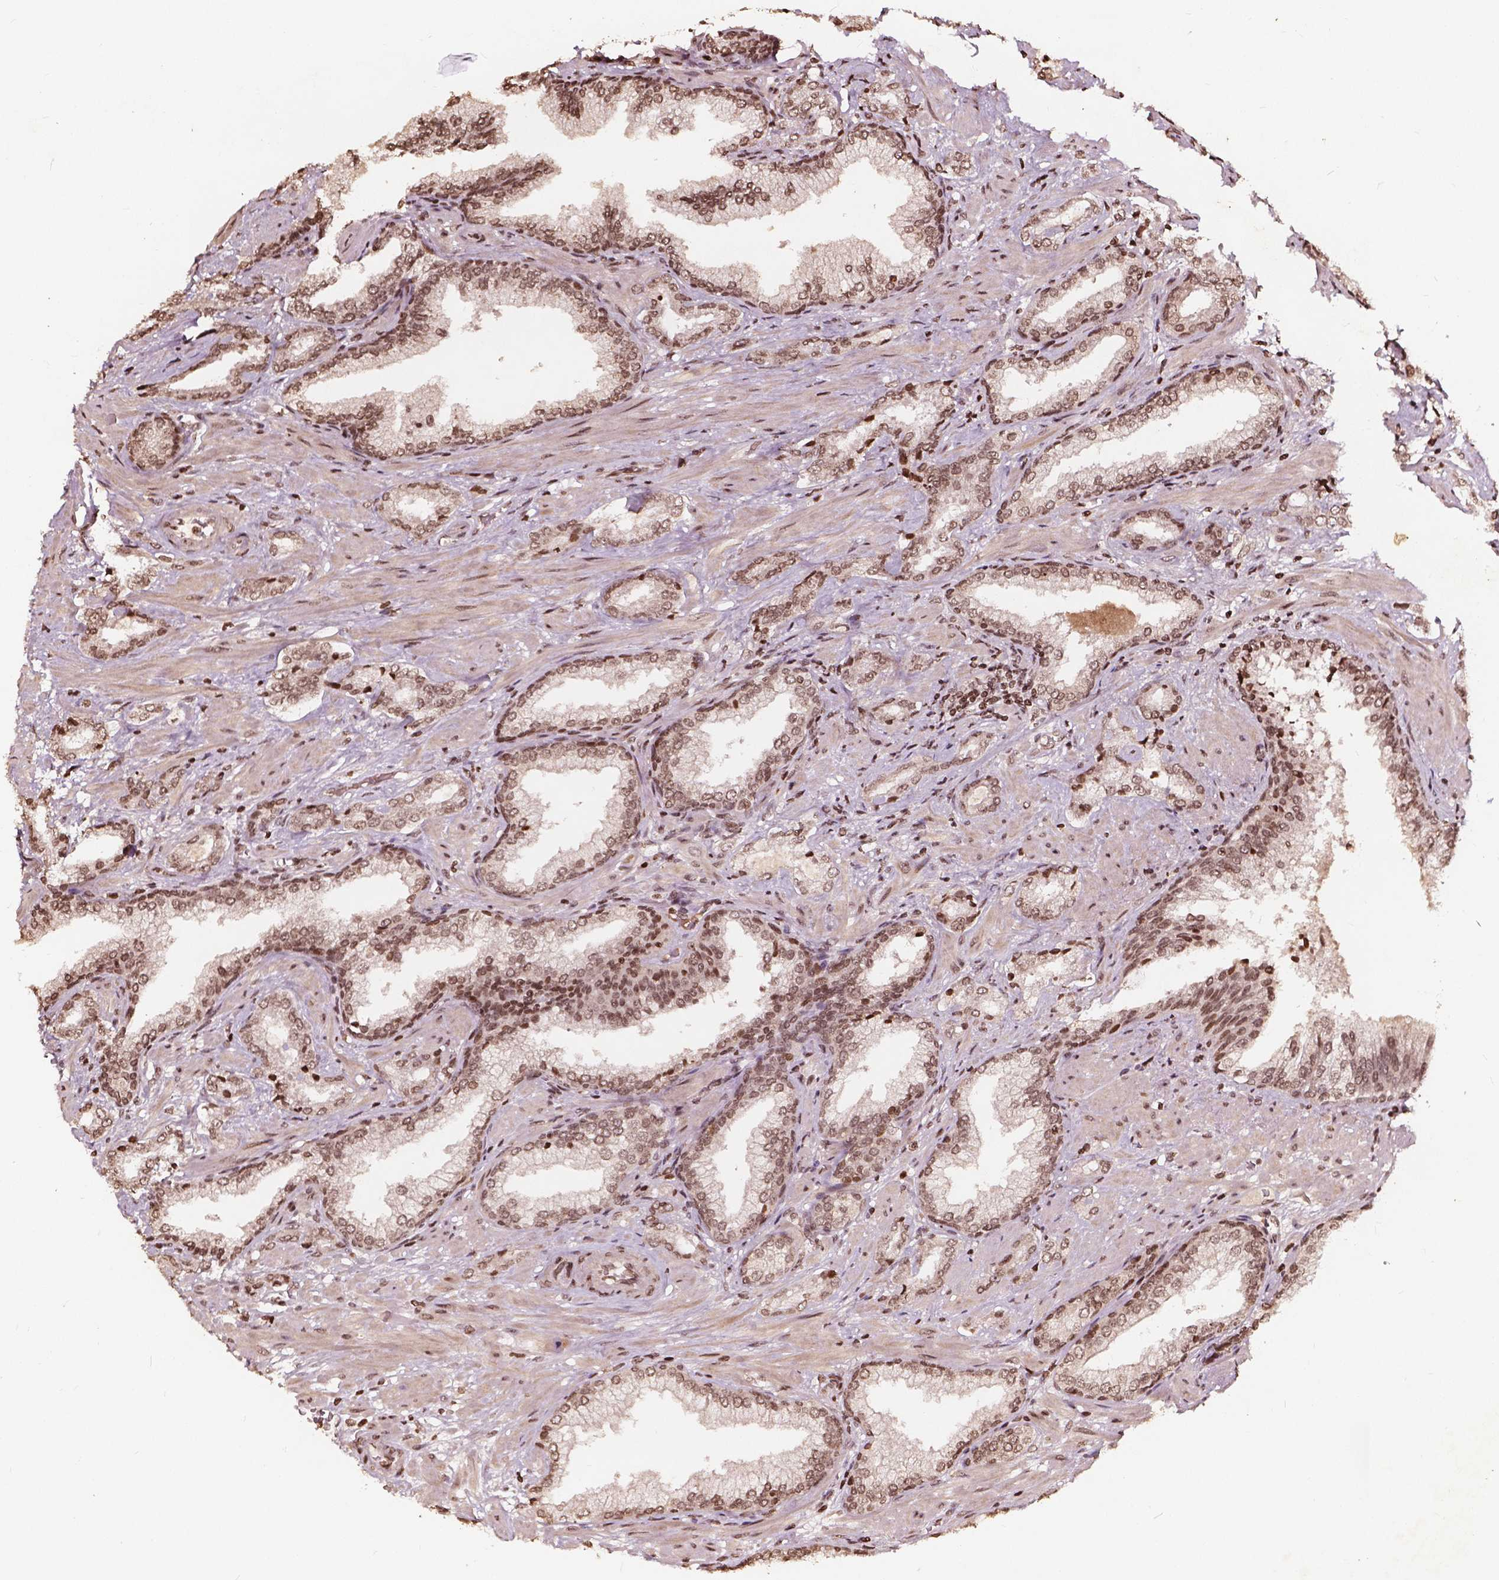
{"staining": {"intensity": "moderate", "quantity": ">75%", "location": "nuclear"}, "tissue": "prostate cancer", "cell_type": "Tumor cells", "image_type": "cancer", "snomed": [{"axis": "morphology", "description": "Adenocarcinoma, Low grade"}, {"axis": "topography", "description": "Prostate"}], "caption": "Immunohistochemistry (IHC) (DAB) staining of low-grade adenocarcinoma (prostate) shows moderate nuclear protein expression in approximately >75% of tumor cells.", "gene": "H3C14", "patient": {"sex": "male", "age": 61}}